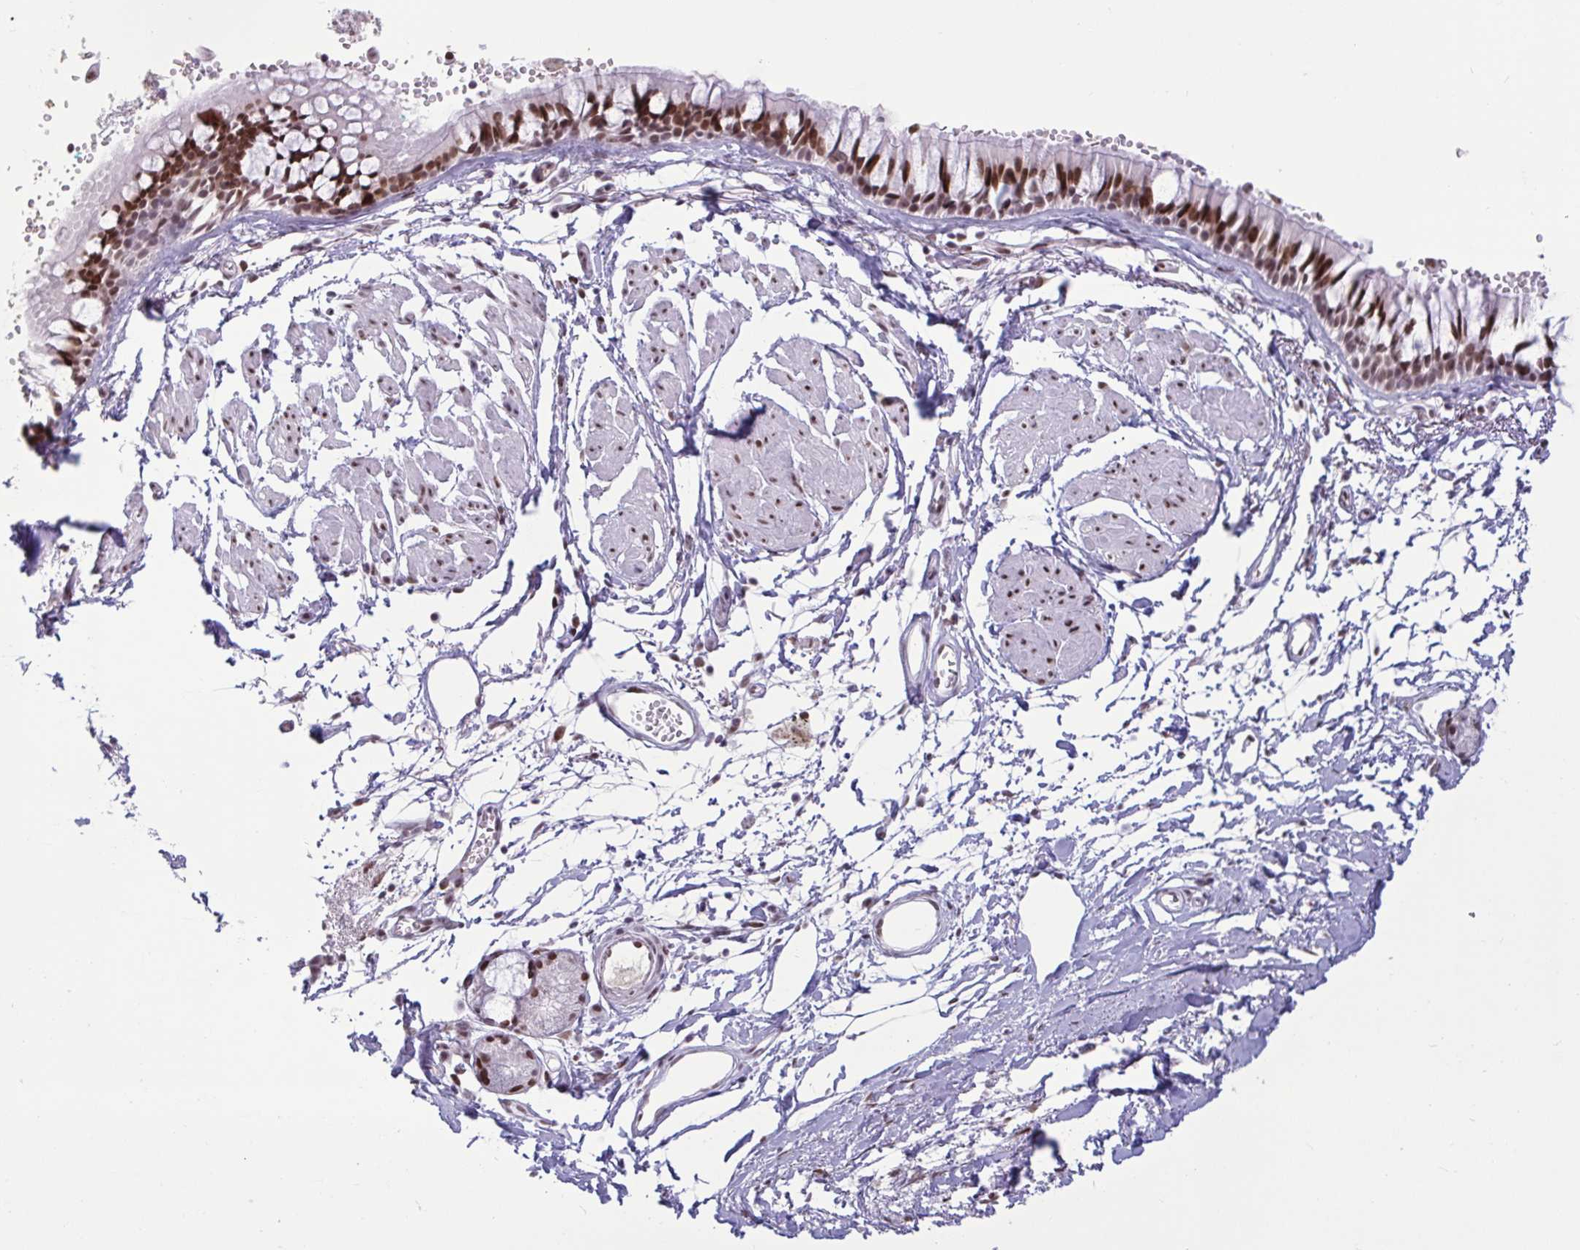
{"staining": {"intensity": "strong", "quantity": ">75%", "location": "nuclear"}, "tissue": "bronchus", "cell_type": "Respiratory epithelial cells", "image_type": "normal", "snomed": [{"axis": "morphology", "description": "Normal tissue, NOS"}, {"axis": "topography", "description": "Cartilage tissue"}, {"axis": "topography", "description": "Bronchus"}, {"axis": "topography", "description": "Peripheral nerve tissue"}], "caption": "This photomicrograph displays IHC staining of normal human bronchus, with high strong nuclear positivity in about >75% of respiratory epithelial cells.", "gene": "CBFA2T2", "patient": {"sex": "female", "age": 59}}